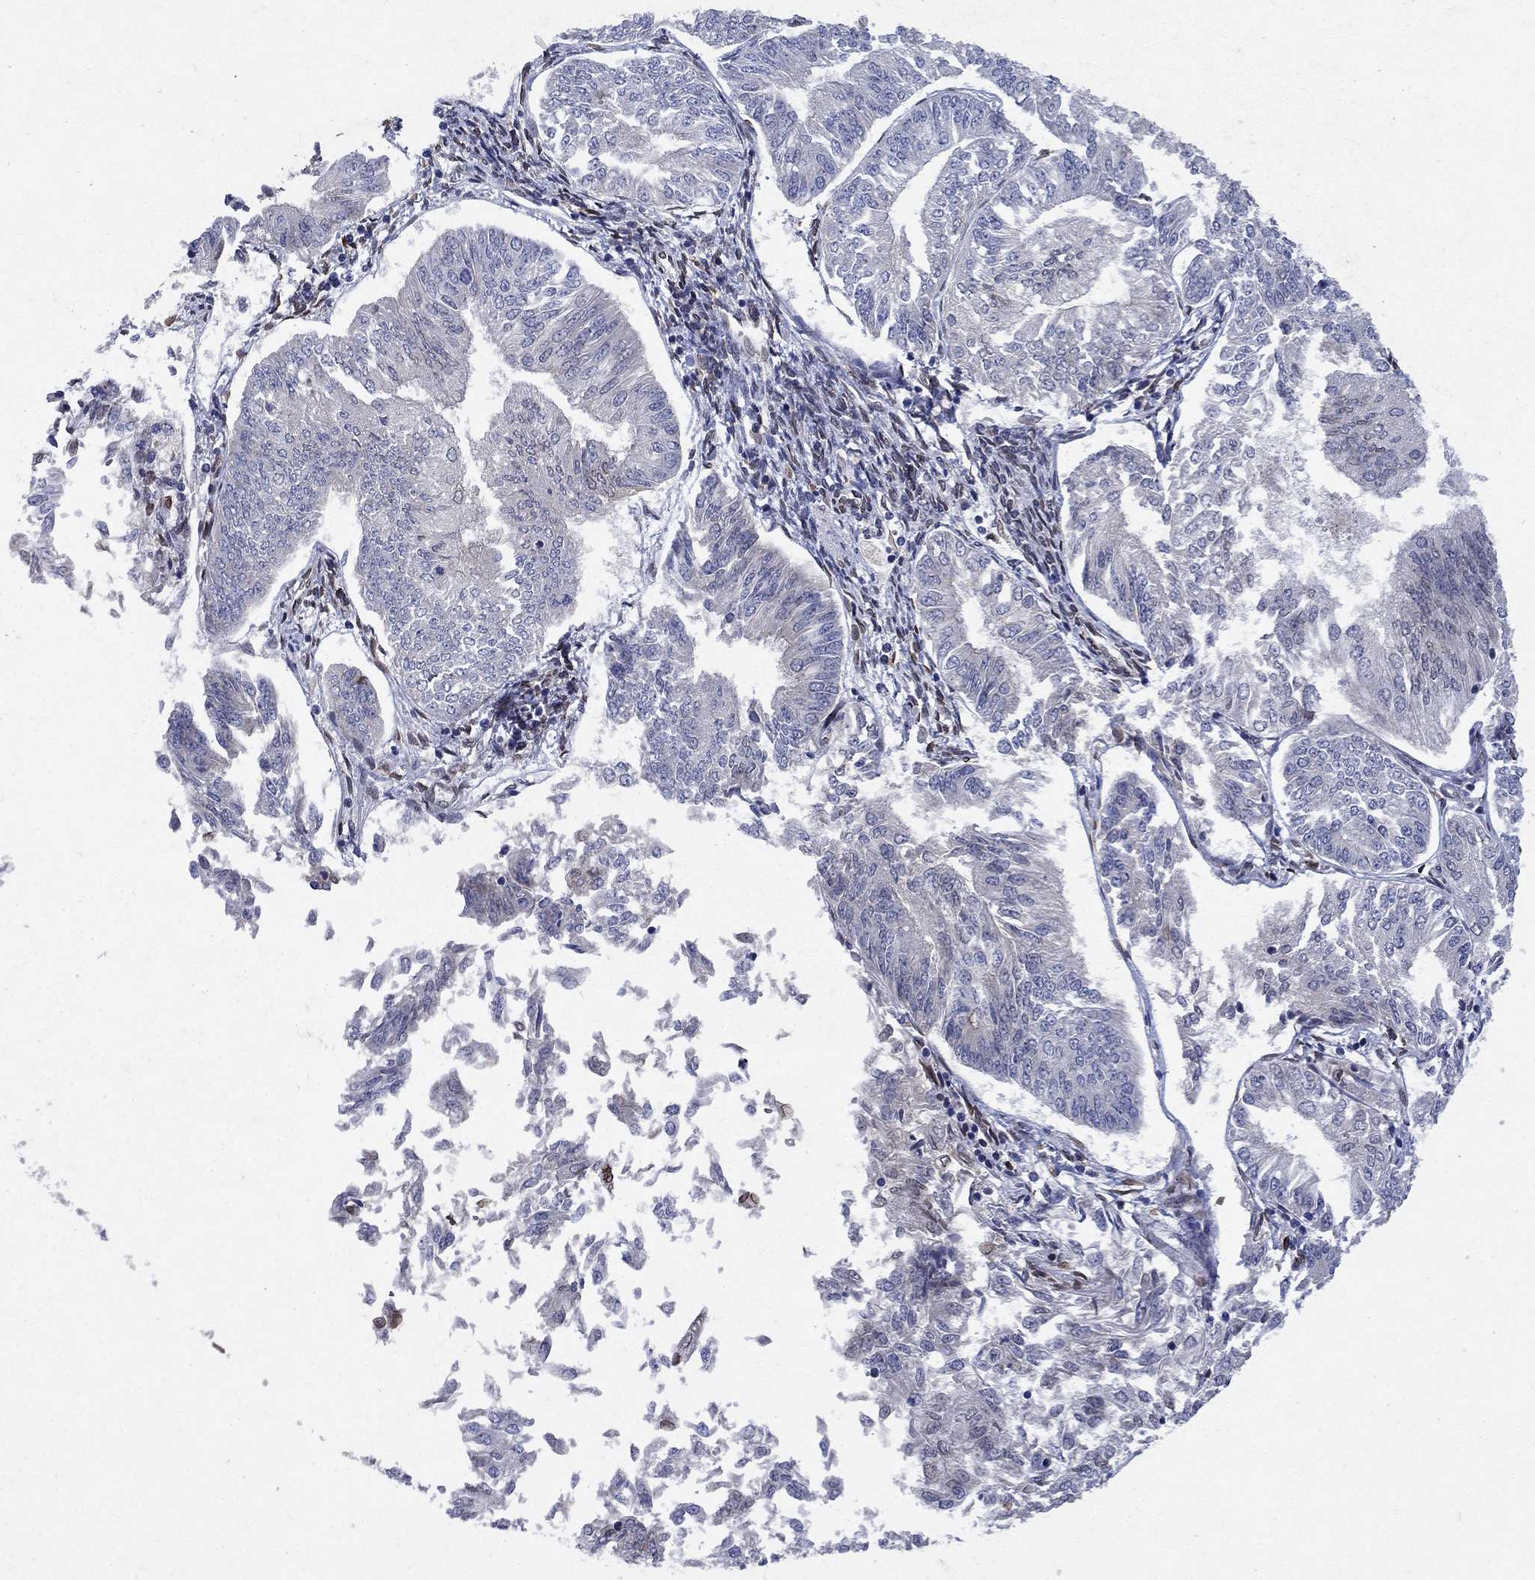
{"staining": {"intensity": "negative", "quantity": "none", "location": "none"}, "tissue": "endometrial cancer", "cell_type": "Tumor cells", "image_type": "cancer", "snomed": [{"axis": "morphology", "description": "Adenocarcinoma, NOS"}, {"axis": "topography", "description": "Endometrium"}], "caption": "Tumor cells are negative for protein expression in human adenocarcinoma (endometrial).", "gene": "EMC9", "patient": {"sex": "female", "age": 58}}